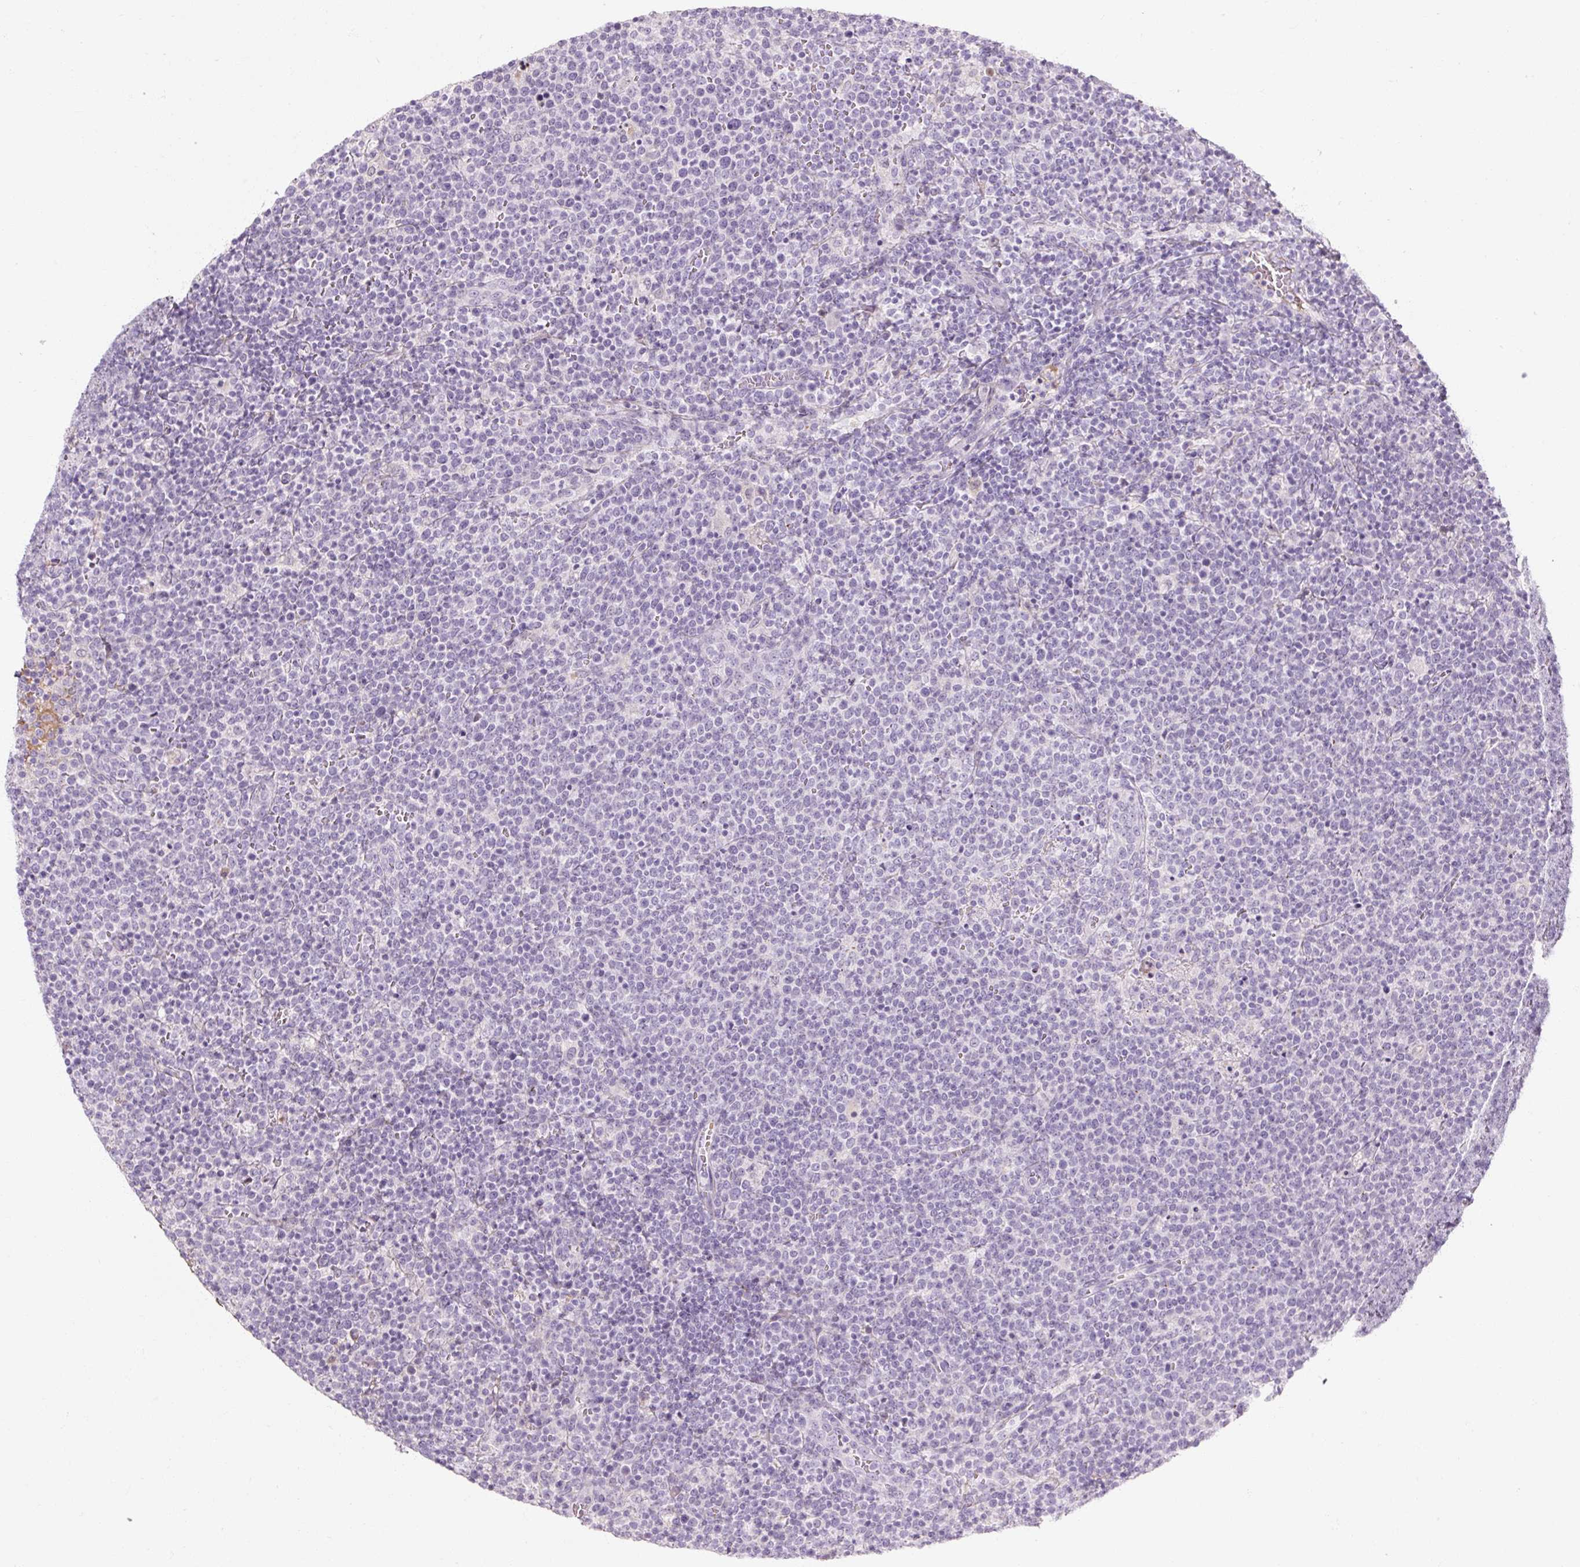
{"staining": {"intensity": "negative", "quantity": "none", "location": "none"}, "tissue": "lymphoma", "cell_type": "Tumor cells", "image_type": "cancer", "snomed": [{"axis": "morphology", "description": "Malignant lymphoma, non-Hodgkin's type, High grade"}, {"axis": "topography", "description": "Lymph node"}], "caption": "Malignant lymphoma, non-Hodgkin's type (high-grade) stained for a protein using immunohistochemistry (IHC) shows no staining tumor cells.", "gene": "NFE2L3", "patient": {"sex": "male", "age": 61}}